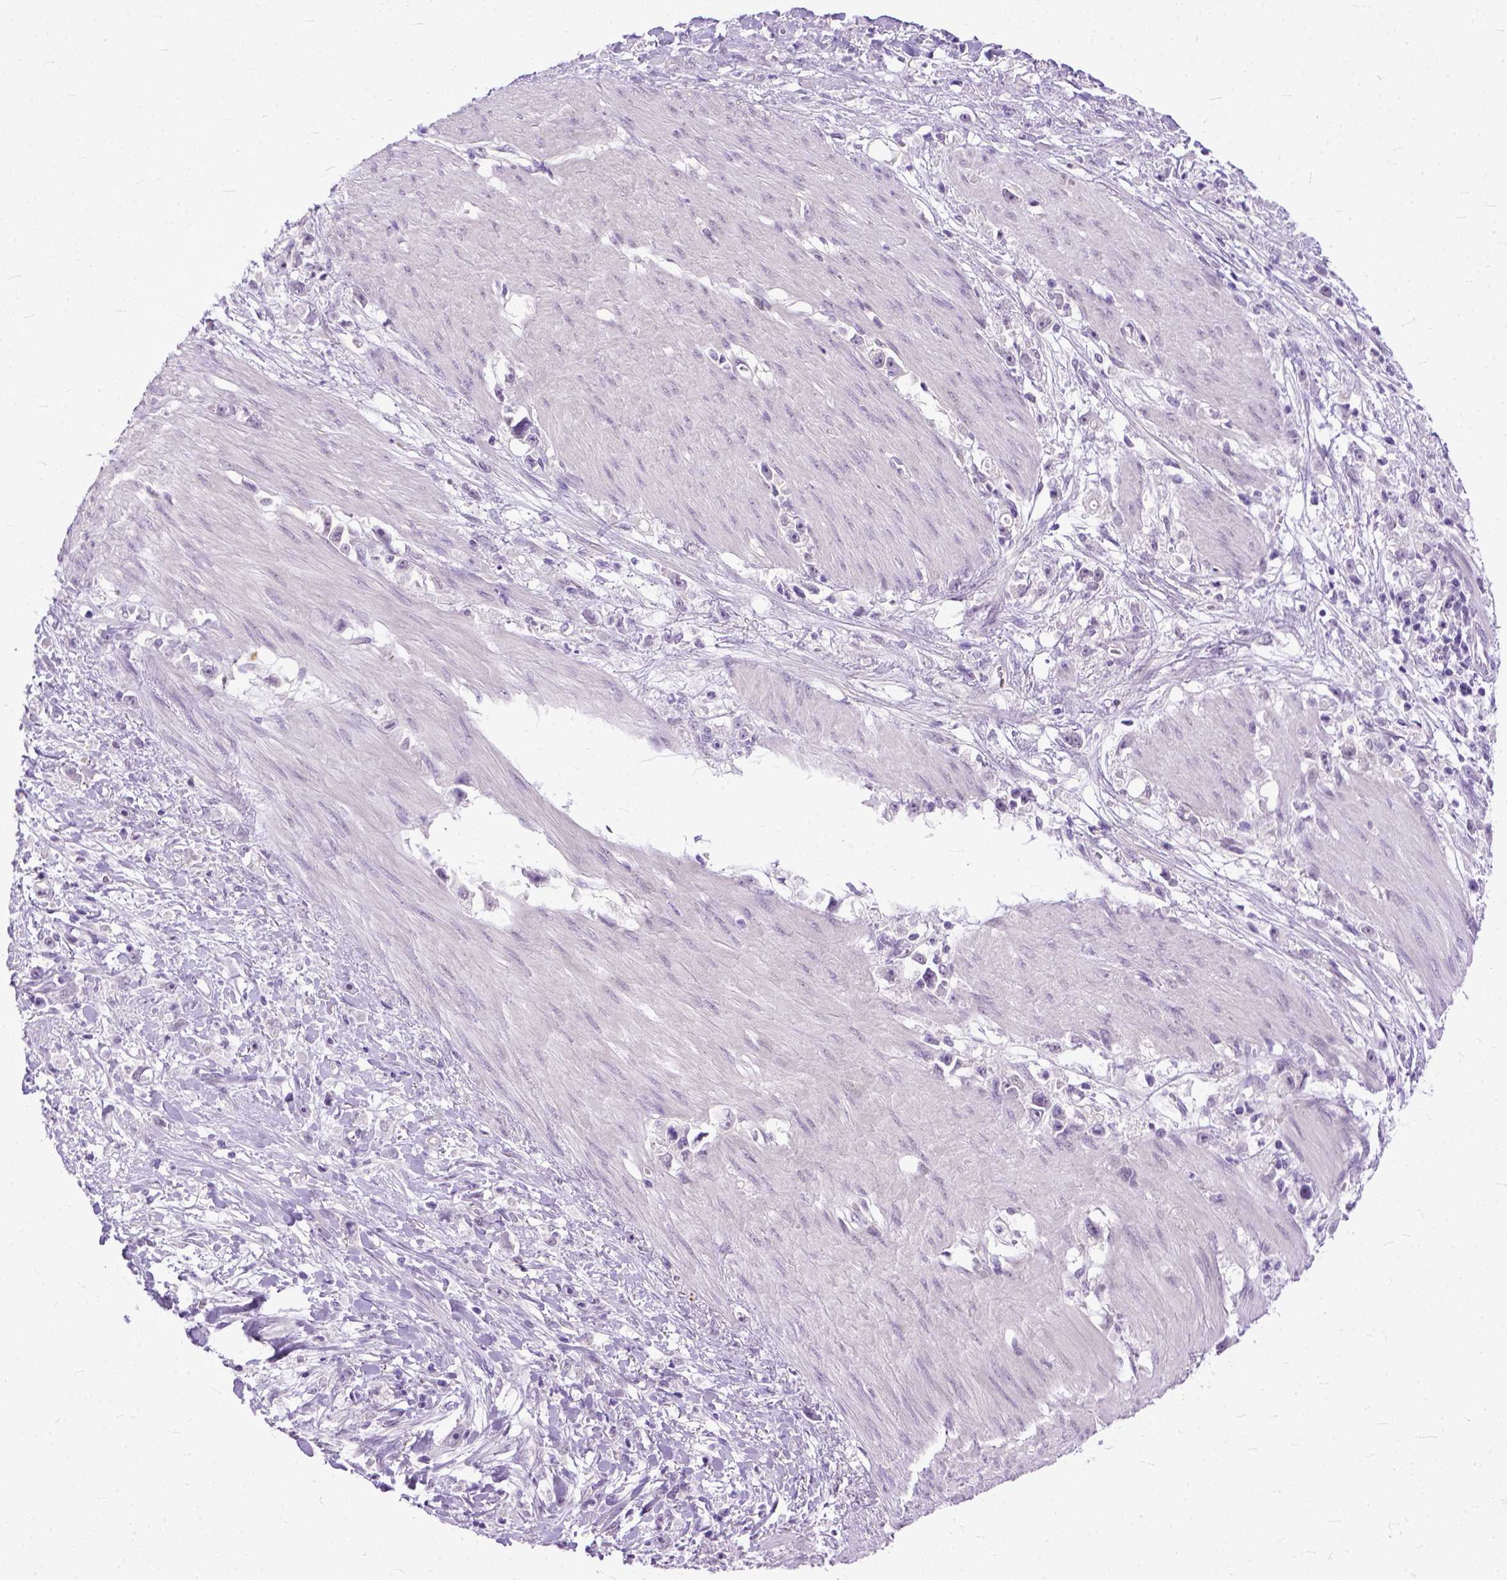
{"staining": {"intensity": "negative", "quantity": "none", "location": "none"}, "tissue": "stomach cancer", "cell_type": "Tumor cells", "image_type": "cancer", "snomed": [{"axis": "morphology", "description": "Adenocarcinoma, NOS"}, {"axis": "topography", "description": "Stomach"}], "caption": "This histopathology image is of stomach cancer (adenocarcinoma) stained with immunohistochemistry (IHC) to label a protein in brown with the nuclei are counter-stained blue. There is no staining in tumor cells.", "gene": "TCEAL7", "patient": {"sex": "female", "age": 59}}